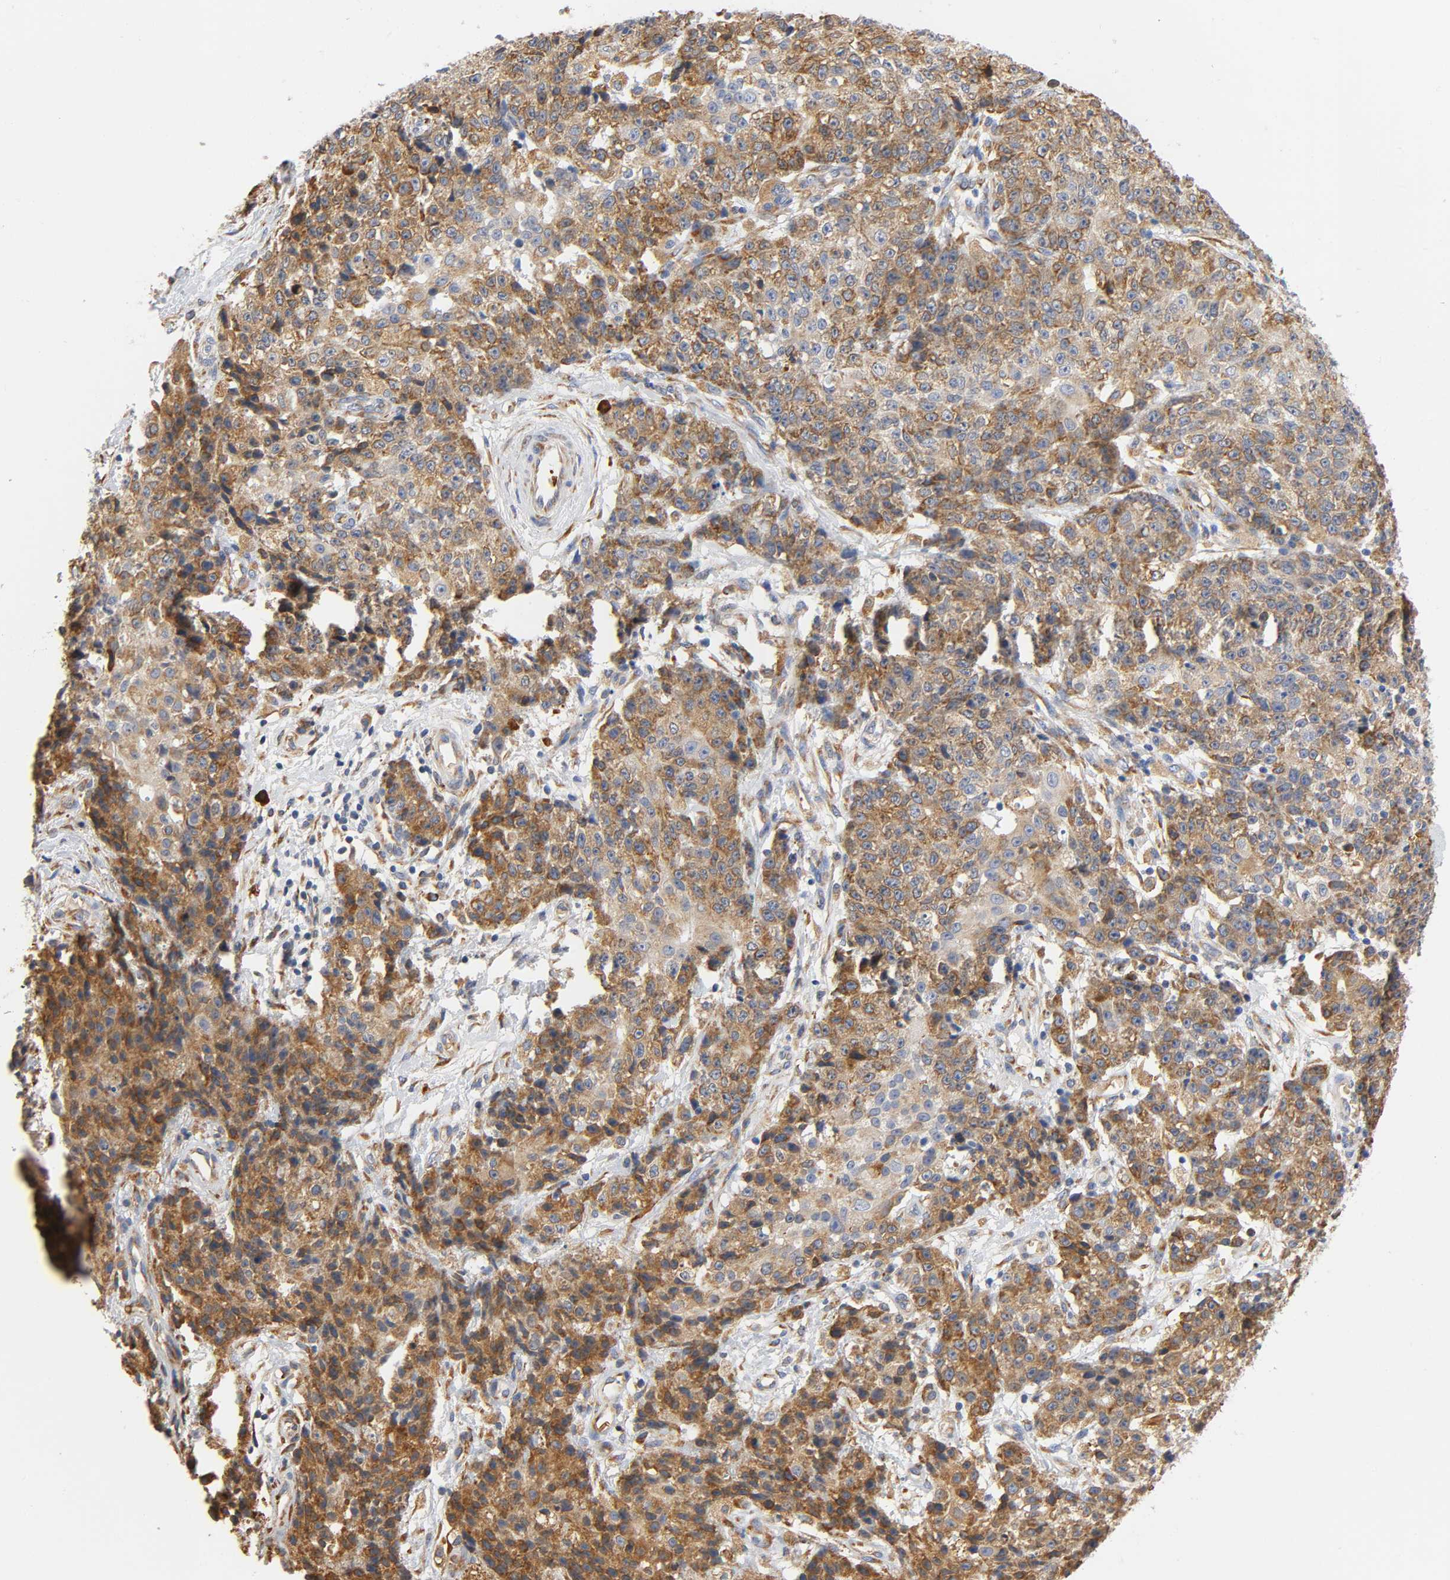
{"staining": {"intensity": "moderate", "quantity": ">75%", "location": "cytoplasmic/membranous"}, "tissue": "ovarian cancer", "cell_type": "Tumor cells", "image_type": "cancer", "snomed": [{"axis": "morphology", "description": "Carcinoma, endometroid"}, {"axis": "topography", "description": "Ovary"}], "caption": "Protein staining of endometroid carcinoma (ovarian) tissue shows moderate cytoplasmic/membranous staining in approximately >75% of tumor cells.", "gene": "UCKL1", "patient": {"sex": "female", "age": 42}}